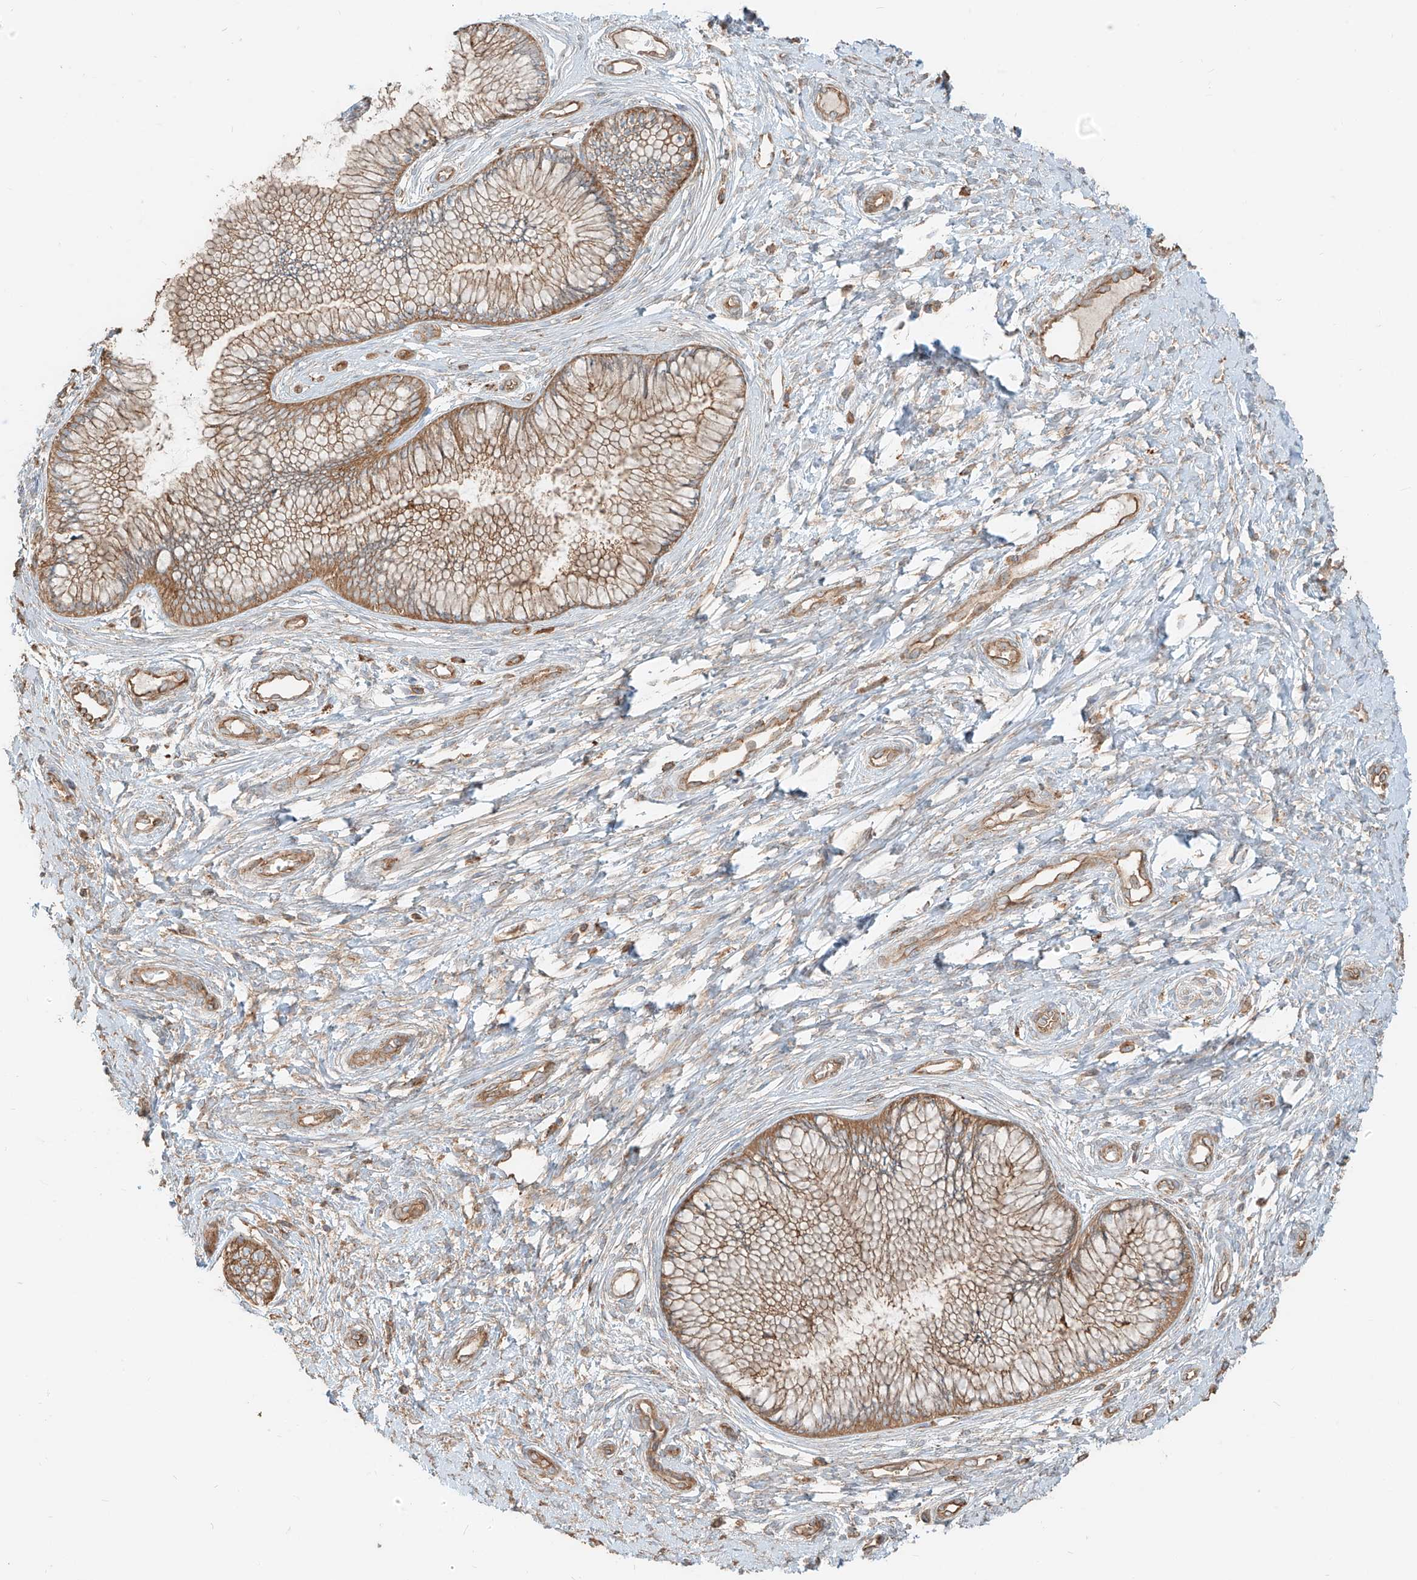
{"staining": {"intensity": "moderate", "quantity": ">75%", "location": "cytoplasmic/membranous"}, "tissue": "cervical cancer", "cell_type": "Tumor cells", "image_type": "cancer", "snomed": [{"axis": "morphology", "description": "Squamous cell carcinoma, NOS"}, {"axis": "topography", "description": "Cervix"}], "caption": "Protein staining of squamous cell carcinoma (cervical) tissue displays moderate cytoplasmic/membranous positivity in about >75% of tumor cells.", "gene": "CCDC115", "patient": {"sex": "female", "age": 37}}